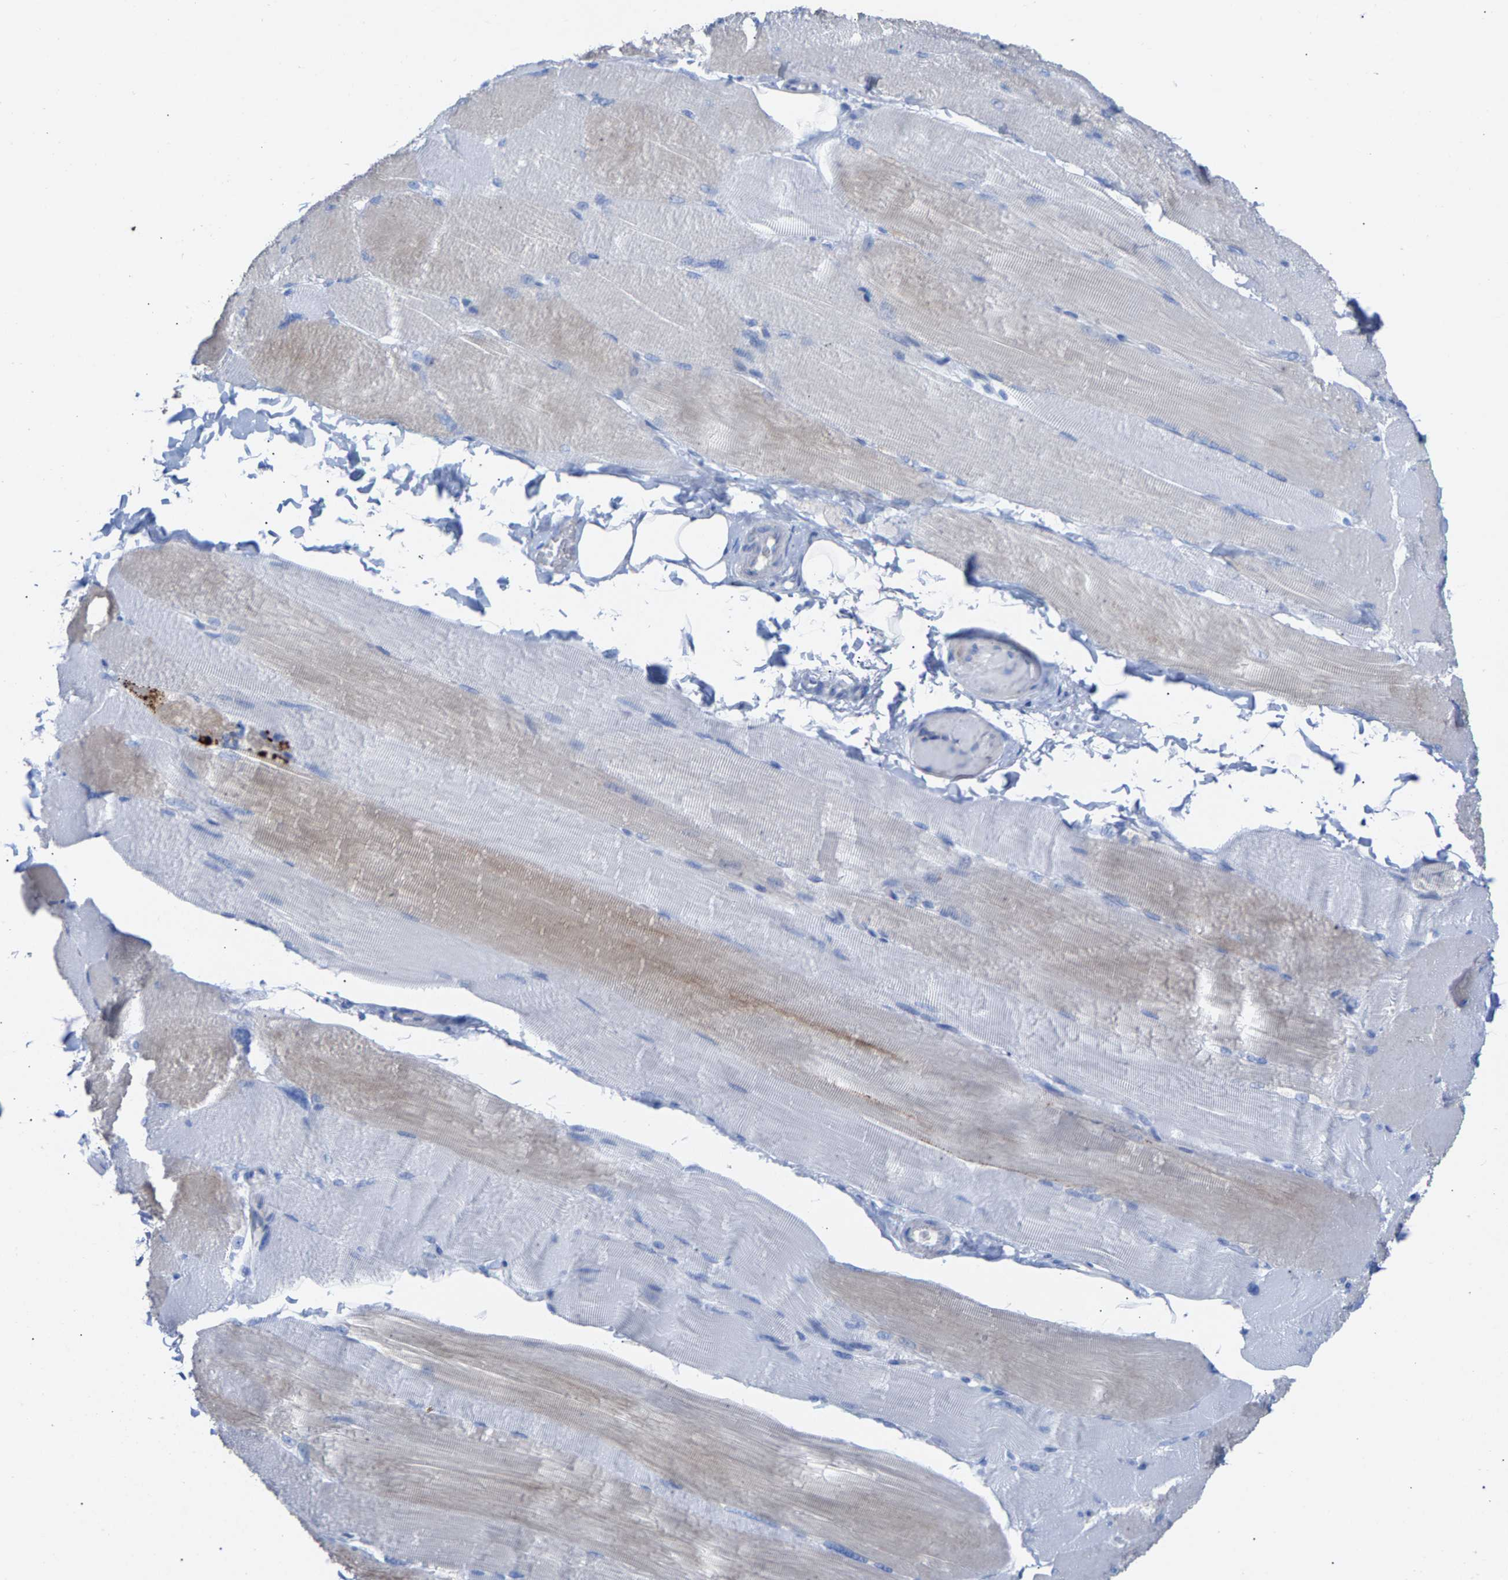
{"staining": {"intensity": "weak", "quantity": "<25%", "location": "cytoplasmic/membranous"}, "tissue": "skeletal muscle", "cell_type": "Myocytes", "image_type": "normal", "snomed": [{"axis": "morphology", "description": "Normal tissue, NOS"}, {"axis": "topography", "description": "Skin"}, {"axis": "topography", "description": "Skeletal muscle"}], "caption": "Human skeletal muscle stained for a protein using IHC reveals no positivity in myocytes.", "gene": "CPA1", "patient": {"sex": "male", "age": 83}}